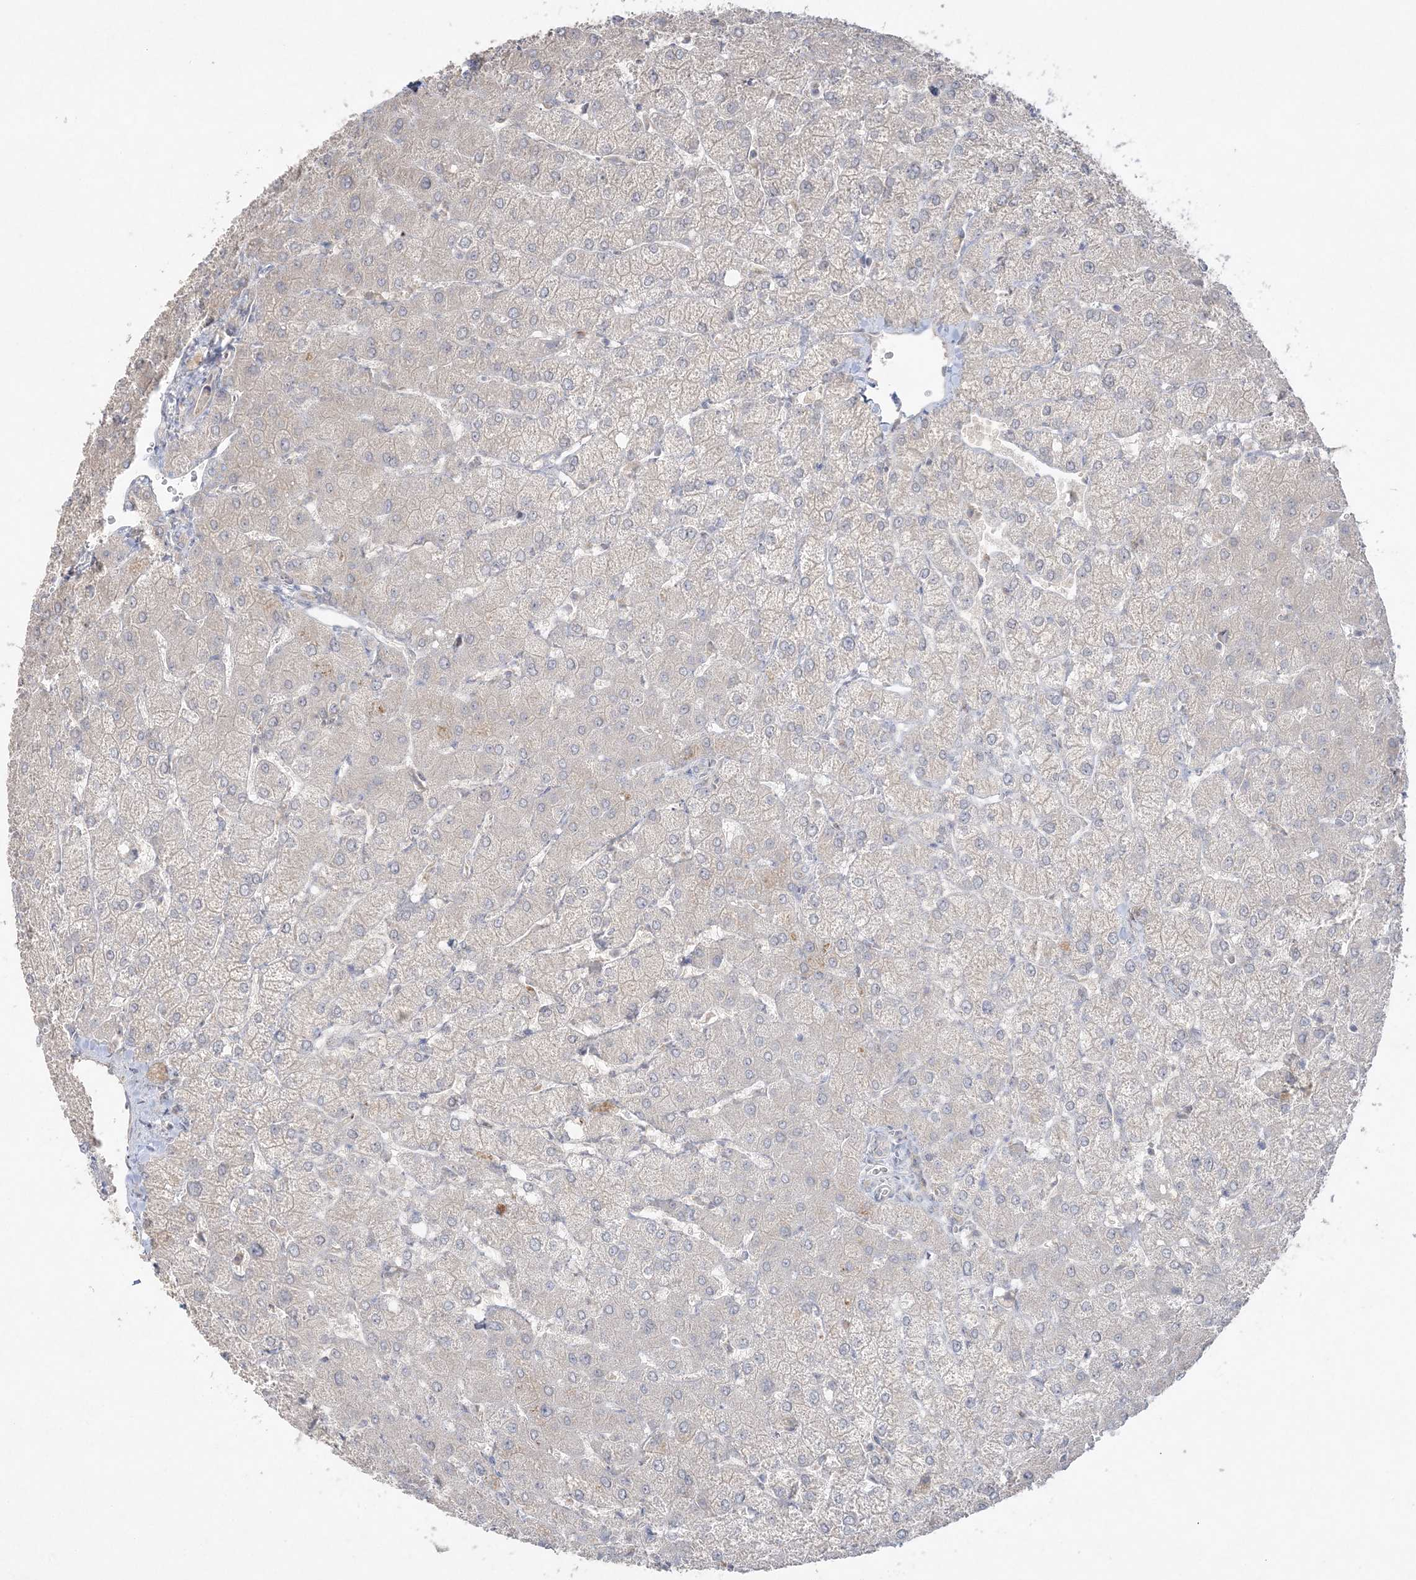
{"staining": {"intensity": "negative", "quantity": "none", "location": "none"}, "tissue": "liver", "cell_type": "Cholangiocytes", "image_type": "normal", "snomed": [{"axis": "morphology", "description": "Normal tissue, NOS"}, {"axis": "topography", "description": "Liver"}], "caption": "High magnification brightfield microscopy of benign liver stained with DAB (brown) and counterstained with hematoxylin (blue): cholangiocytes show no significant staining.", "gene": "SH3BP4", "patient": {"sex": "female", "age": 54}}